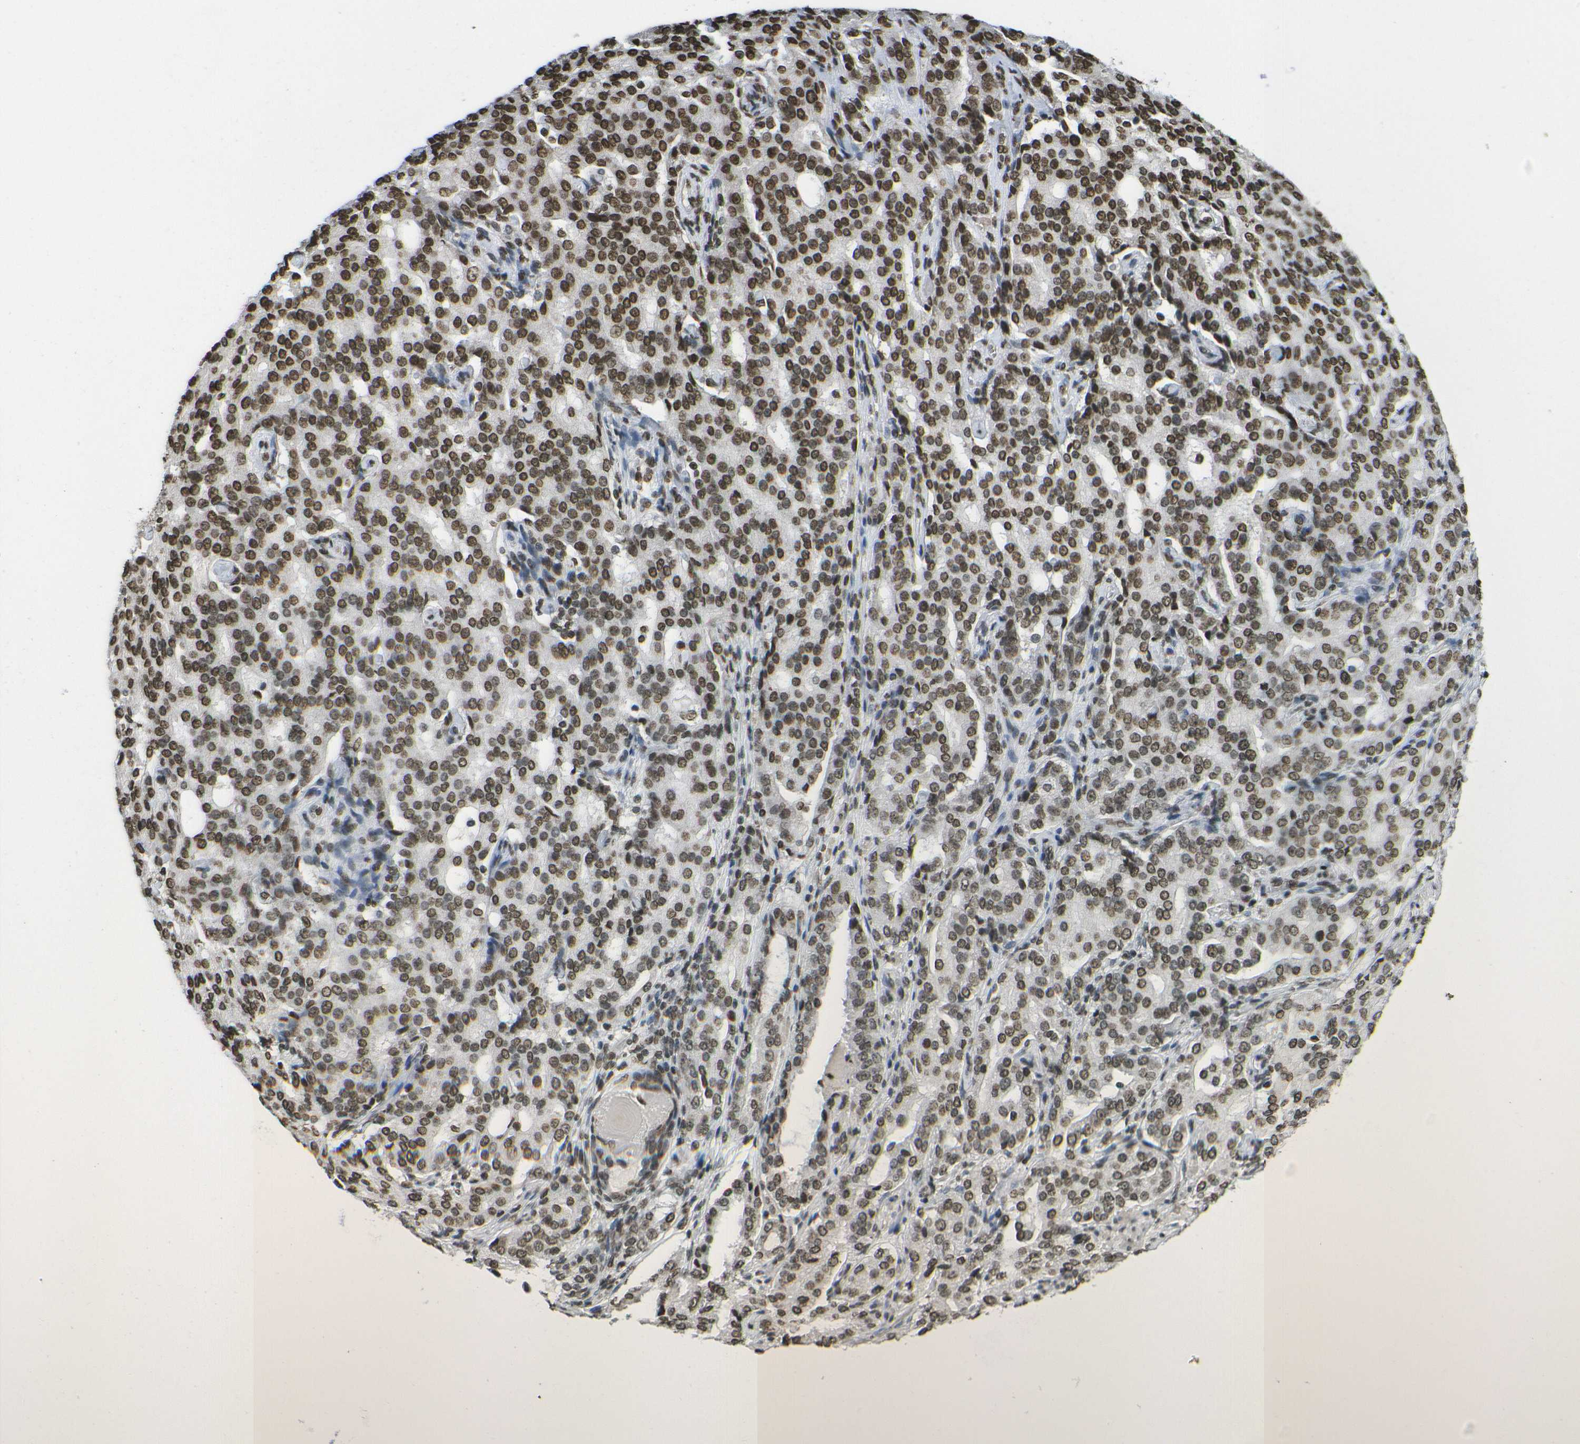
{"staining": {"intensity": "strong", "quantity": ">75%", "location": "nuclear"}, "tissue": "prostate cancer", "cell_type": "Tumor cells", "image_type": "cancer", "snomed": [{"axis": "morphology", "description": "Adenocarcinoma, High grade"}, {"axis": "topography", "description": "Prostate"}], "caption": "Immunohistochemistry image of human prostate cancer stained for a protein (brown), which demonstrates high levels of strong nuclear expression in about >75% of tumor cells.", "gene": "H4C16", "patient": {"sex": "male", "age": 72}}